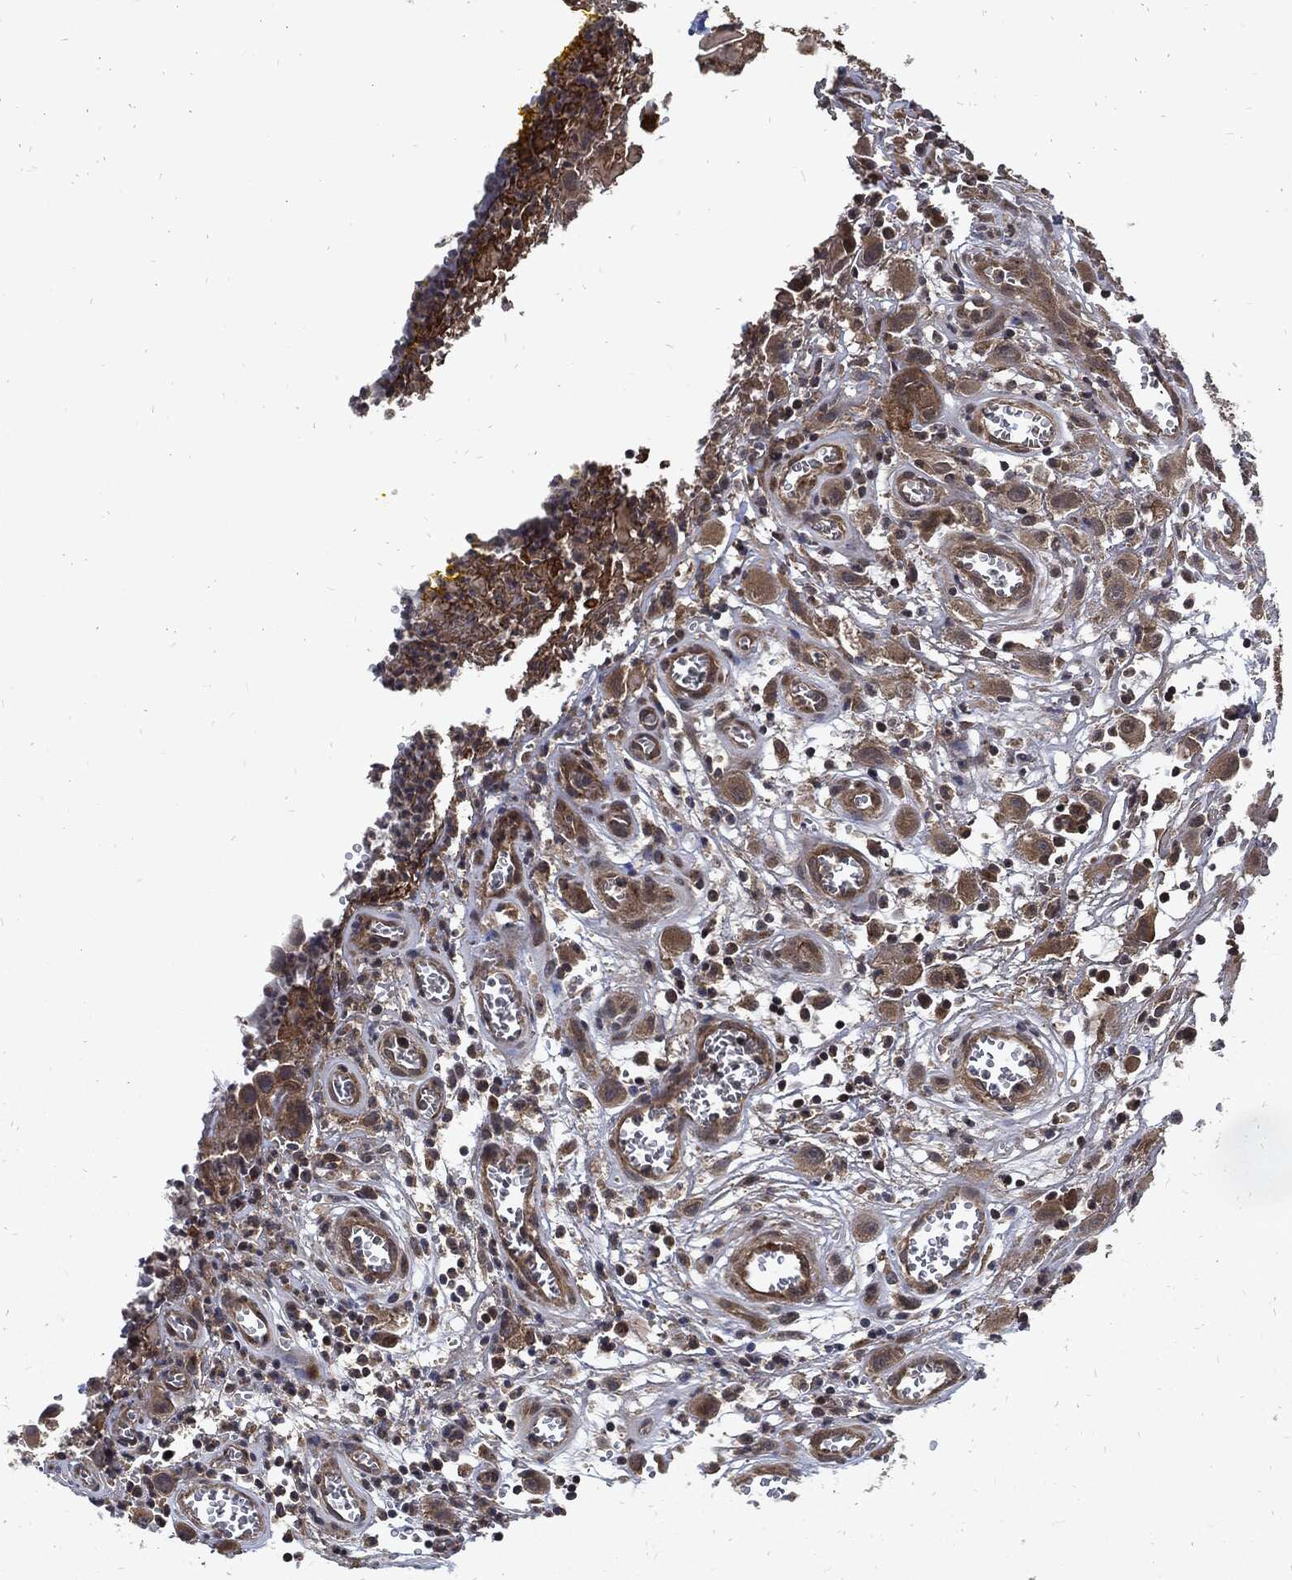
{"staining": {"intensity": "moderate", "quantity": "25%-75%", "location": "cytoplasmic/membranous"}, "tissue": "head and neck cancer", "cell_type": "Tumor cells", "image_type": "cancer", "snomed": [{"axis": "morphology", "description": "Squamous cell carcinoma, NOS"}, {"axis": "morphology", "description": "Squamous cell carcinoma, metastatic, NOS"}, {"axis": "topography", "description": "Oral tissue"}, {"axis": "topography", "description": "Head-Neck"}], "caption": "Protein expression analysis of head and neck squamous cell carcinoma displays moderate cytoplasmic/membranous staining in approximately 25%-75% of tumor cells.", "gene": "DCTN1", "patient": {"sex": "female", "age": 85}}